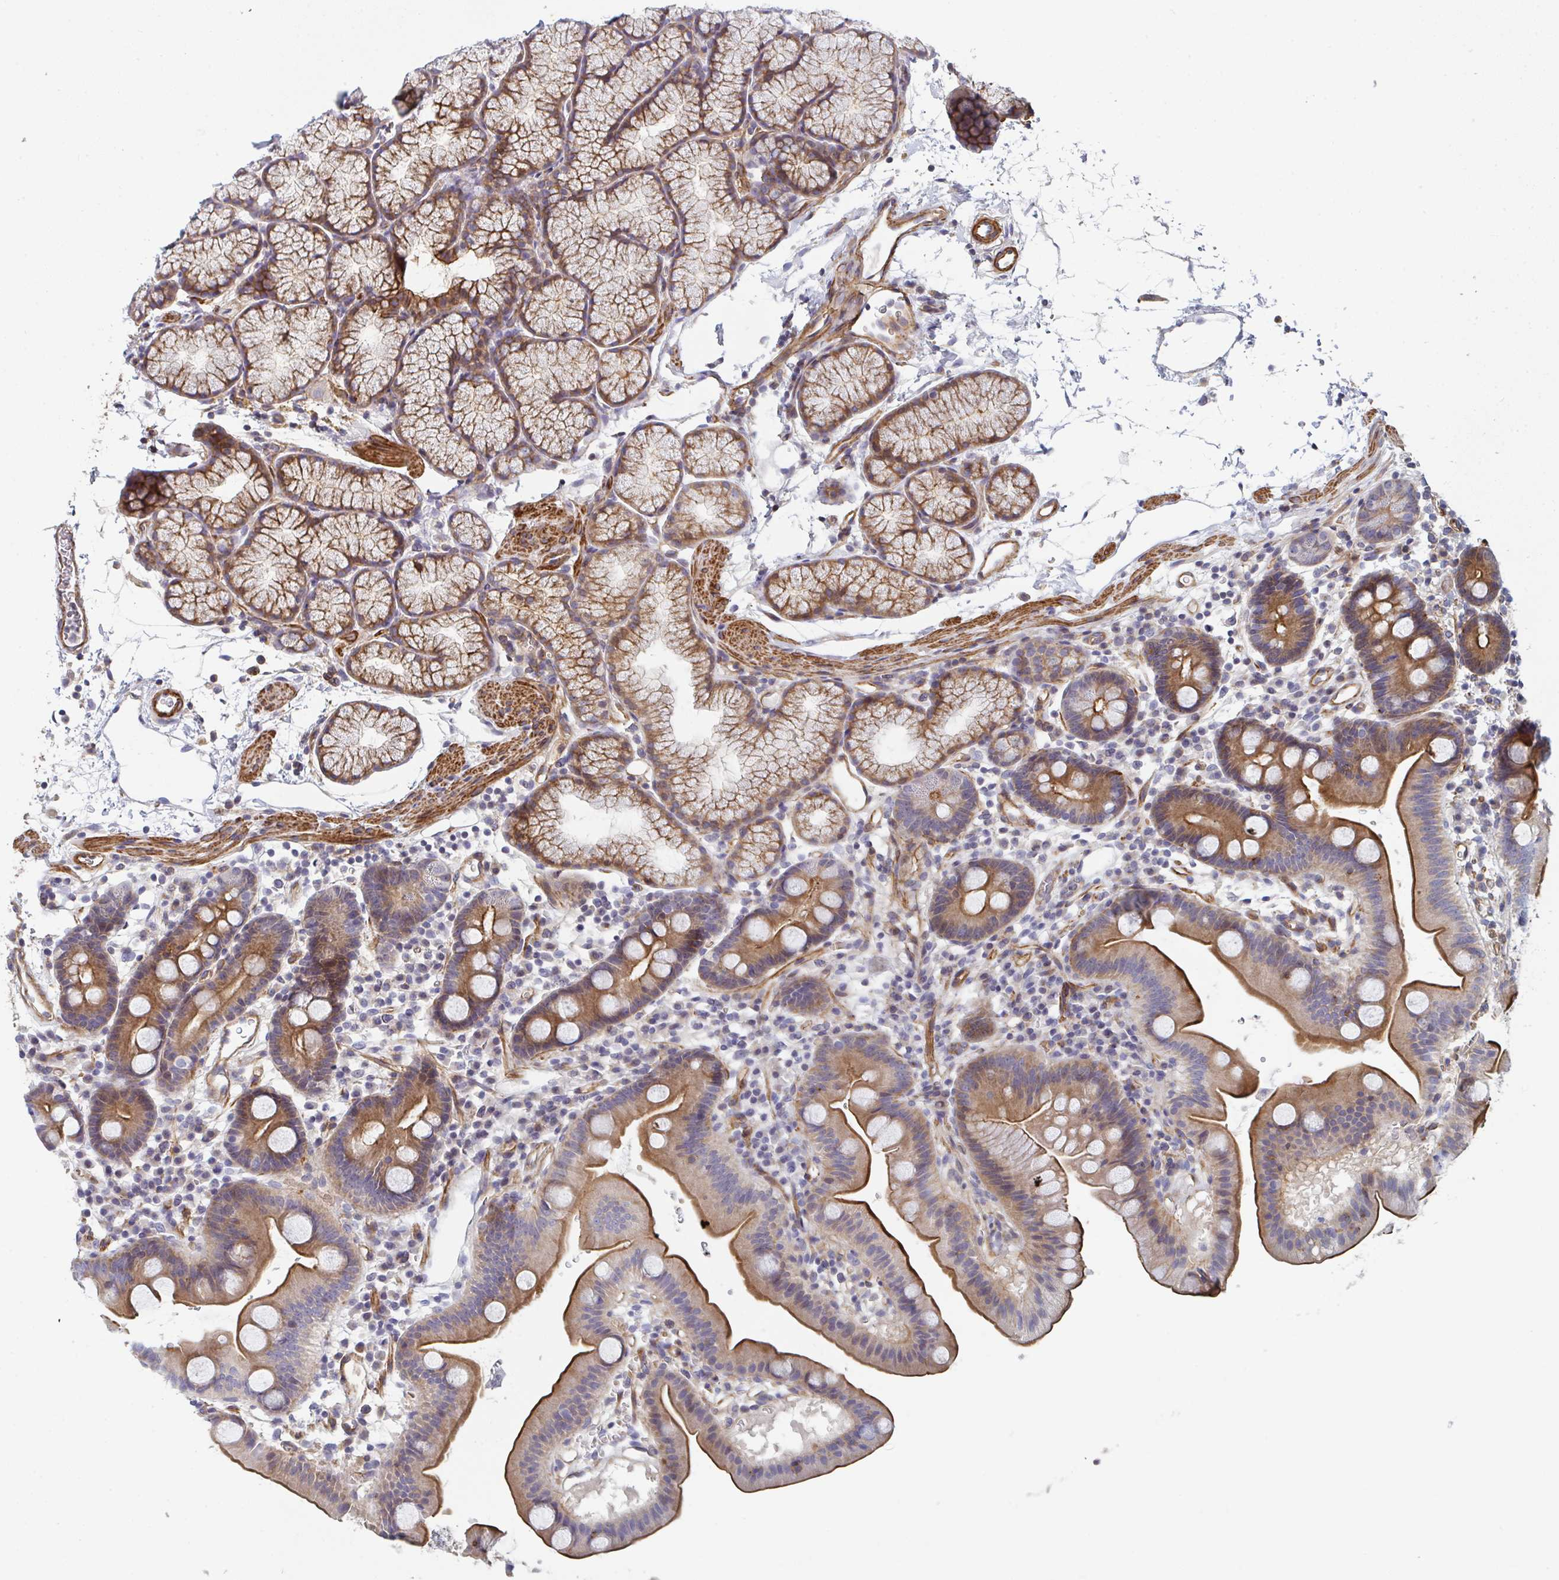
{"staining": {"intensity": "moderate", "quantity": ">75%", "location": "cytoplasmic/membranous"}, "tissue": "duodenum", "cell_type": "Glandular cells", "image_type": "normal", "snomed": [{"axis": "morphology", "description": "Normal tissue, NOS"}, {"axis": "topography", "description": "Duodenum"}], "caption": "IHC micrograph of normal human duodenum stained for a protein (brown), which reveals medium levels of moderate cytoplasmic/membranous expression in approximately >75% of glandular cells.", "gene": "FZD2", "patient": {"sex": "male", "age": 59}}